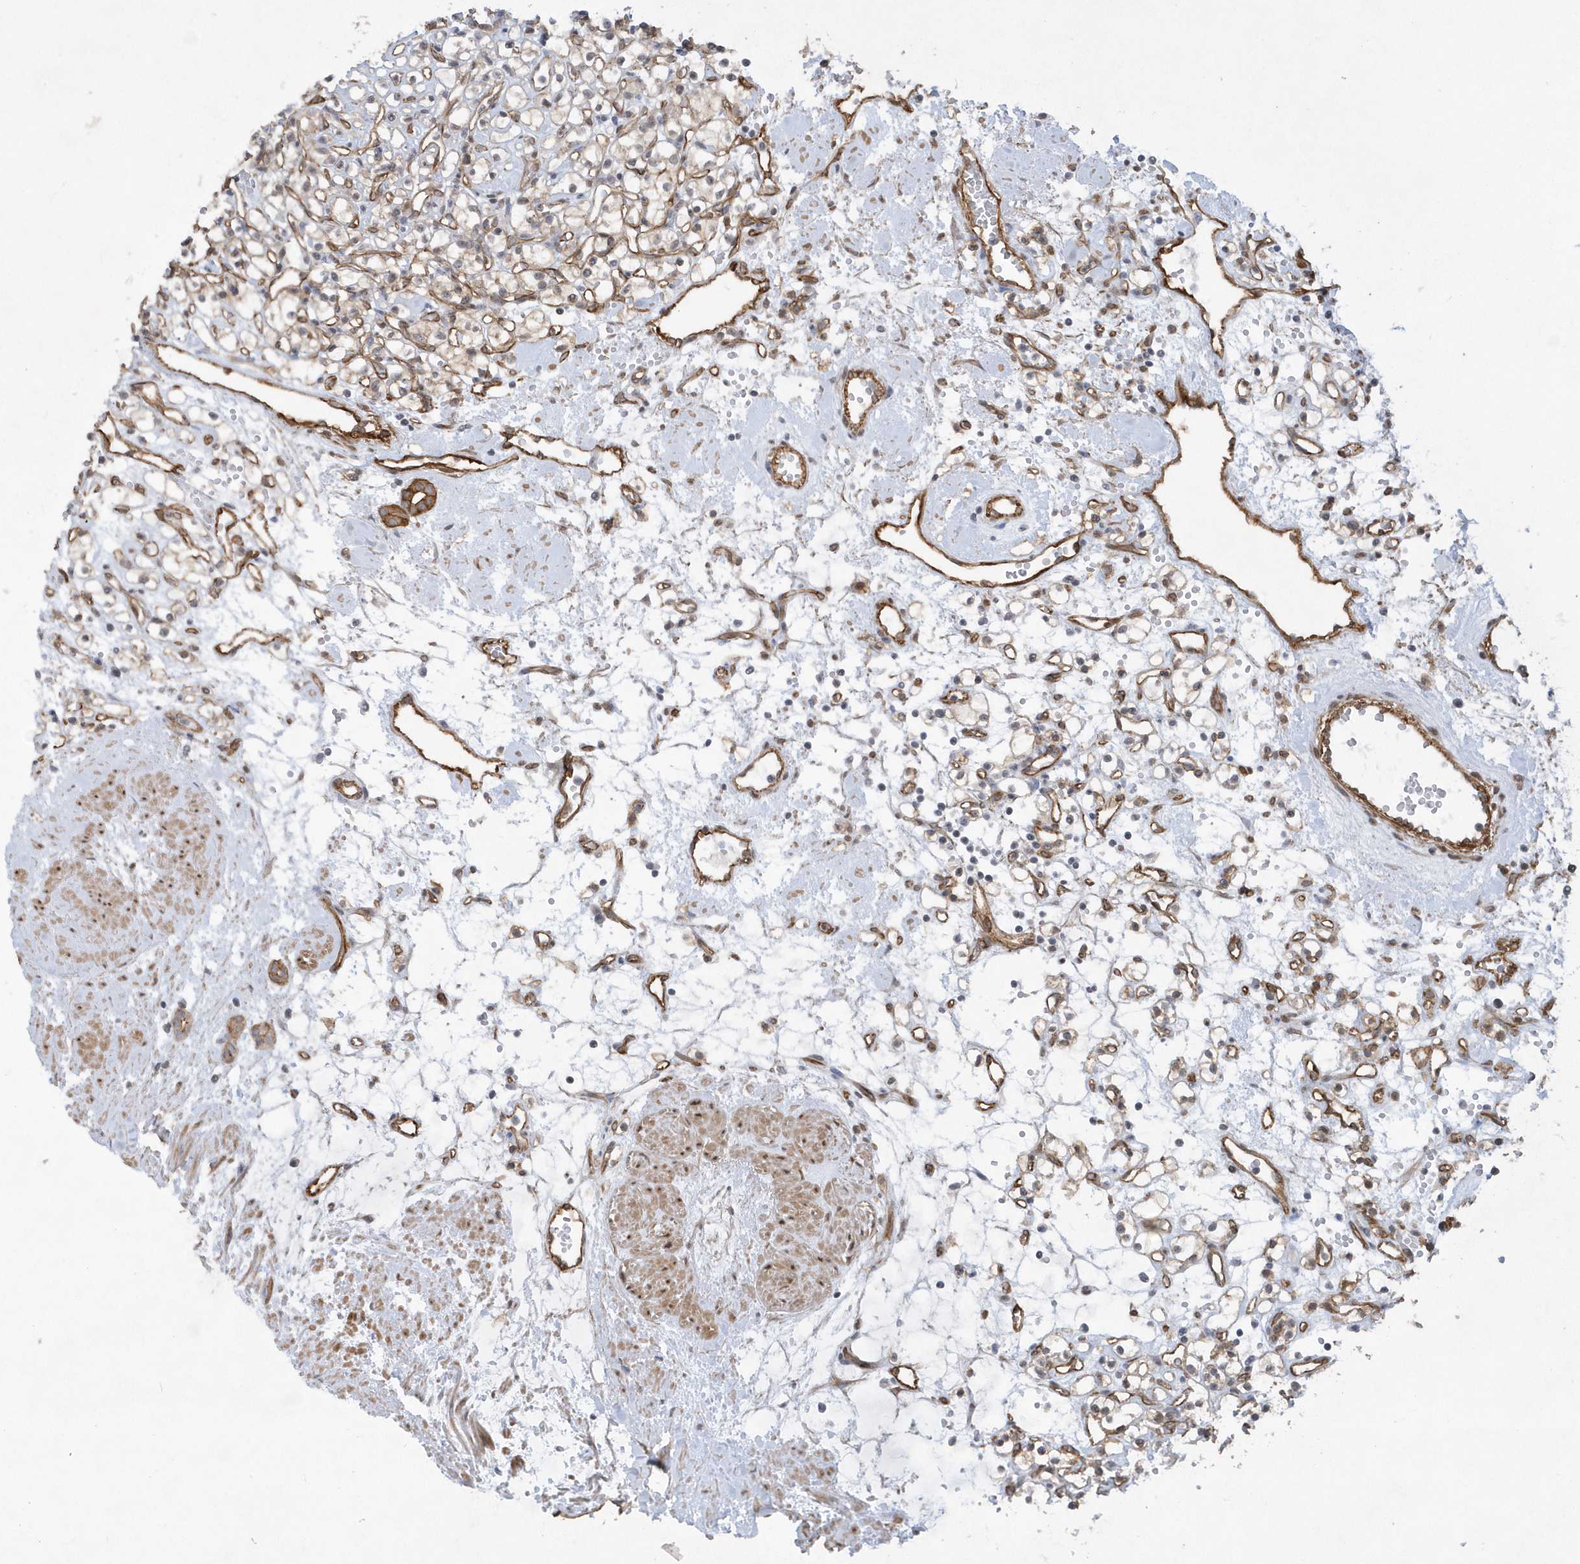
{"staining": {"intensity": "negative", "quantity": "none", "location": "none"}, "tissue": "renal cancer", "cell_type": "Tumor cells", "image_type": "cancer", "snomed": [{"axis": "morphology", "description": "Adenocarcinoma, NOS"}, {"axis": "topography", "description": "Kidney"}], "caption": "Adenocarcinoma (renal) was stained to show a protein in brown. There is no significant staining in tumor cells. The staining was performed using DAB (3,3'-diaminobenzidine) to visualize the protein expression in brown, while the nuclei were stained in blue with hematoxylin (Magnification: 20x).", "gene": "RAI14", "patient": {"sex": "female", "age": 59}}